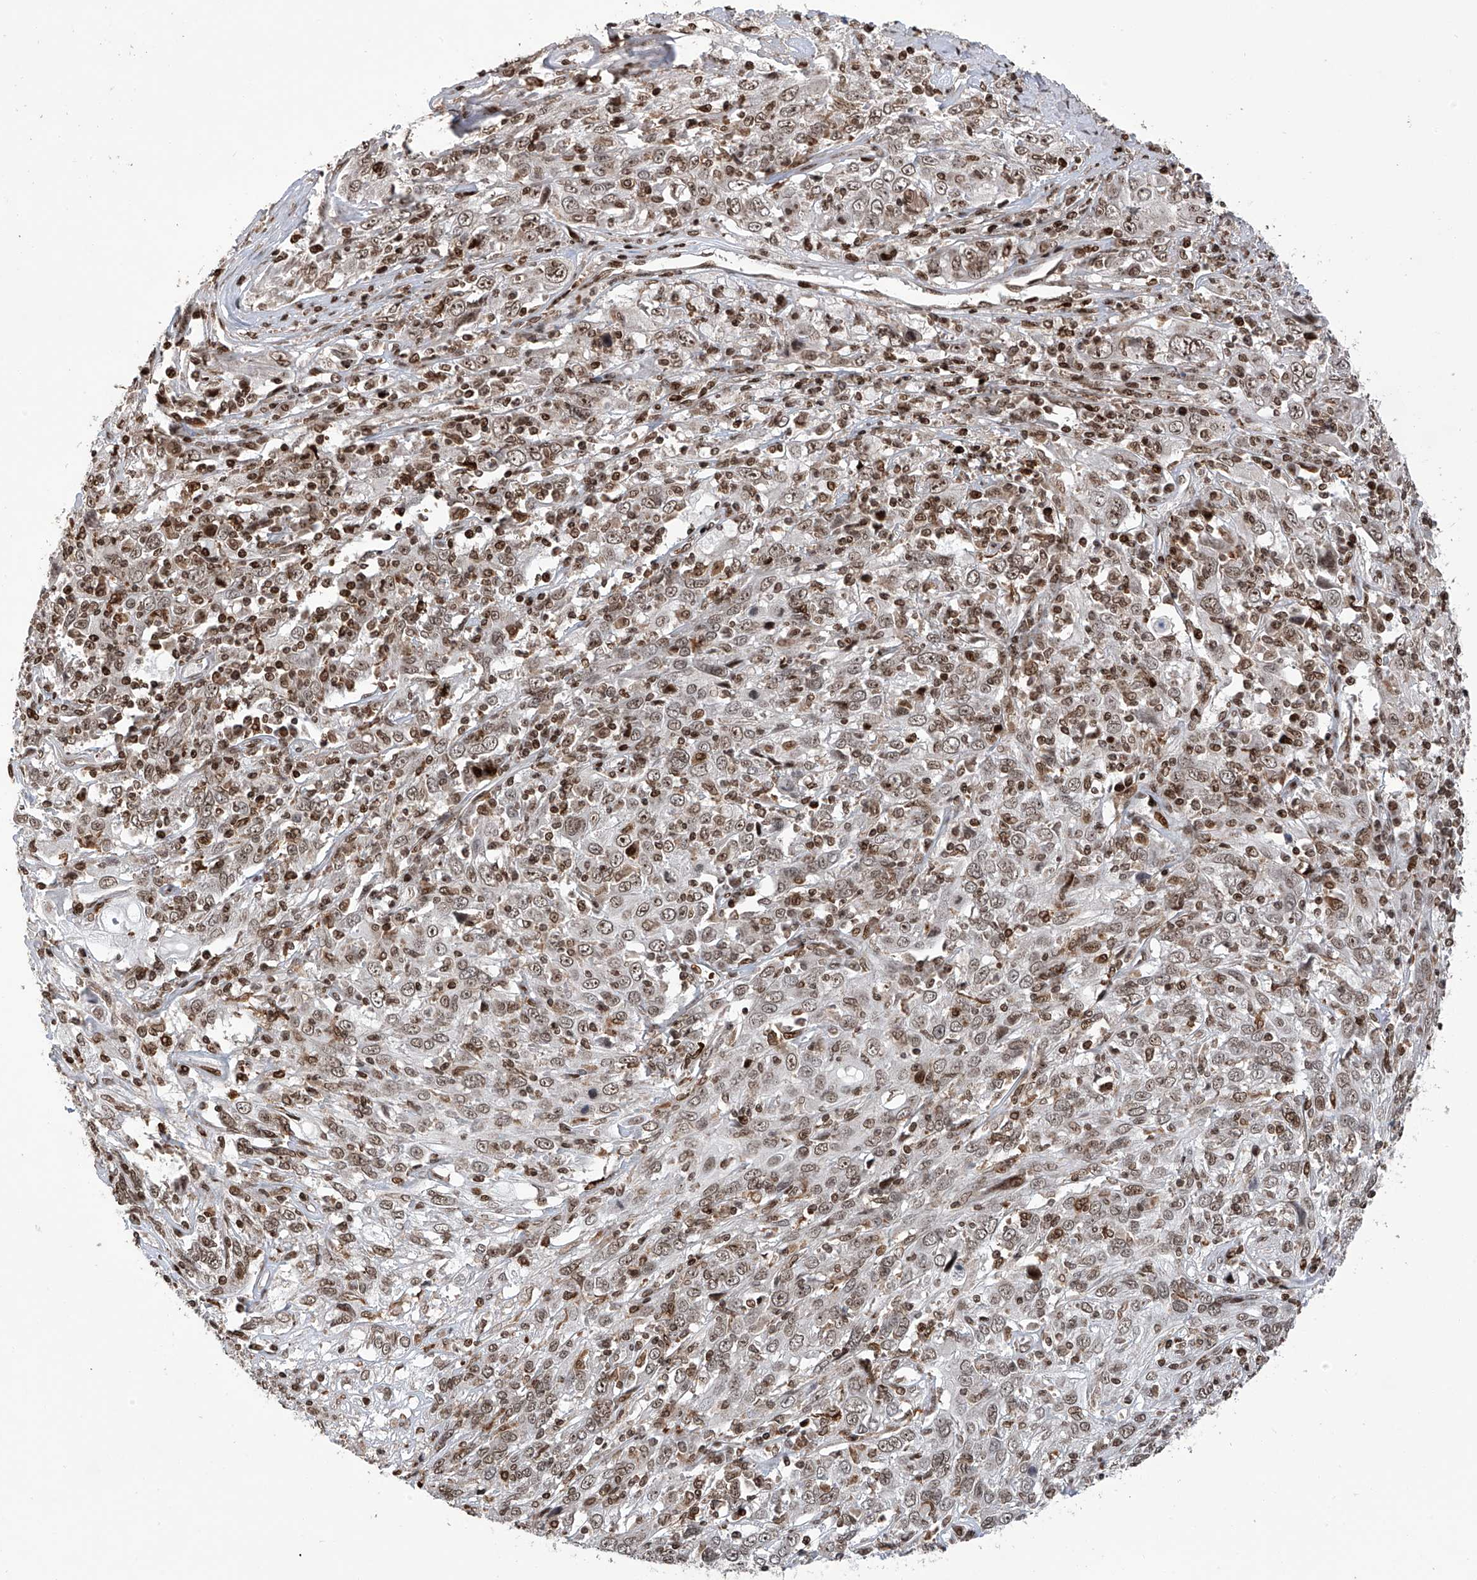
{"staining": {"intensity": "moderate", "quantity": ">75%", "location": "nuclear"}, "tissue": "cervical cancer", "cell_type": "Tumor cells", "image_type": "cancer", "snomed": [{"axis": "morphology", "description": "Squamous cell carcinoma, NOS"}, {"axis": "topography", "description": "Cervix"}], "caption": "A high-resolution histopathology image shows immunohistochemistry staining of cervical cancer, which demonstrates moderate nuclear positivity in about >75% of tumor cells.", "gene": "PAK1IP1", "patient": {"sex": "female", "age": 46}}